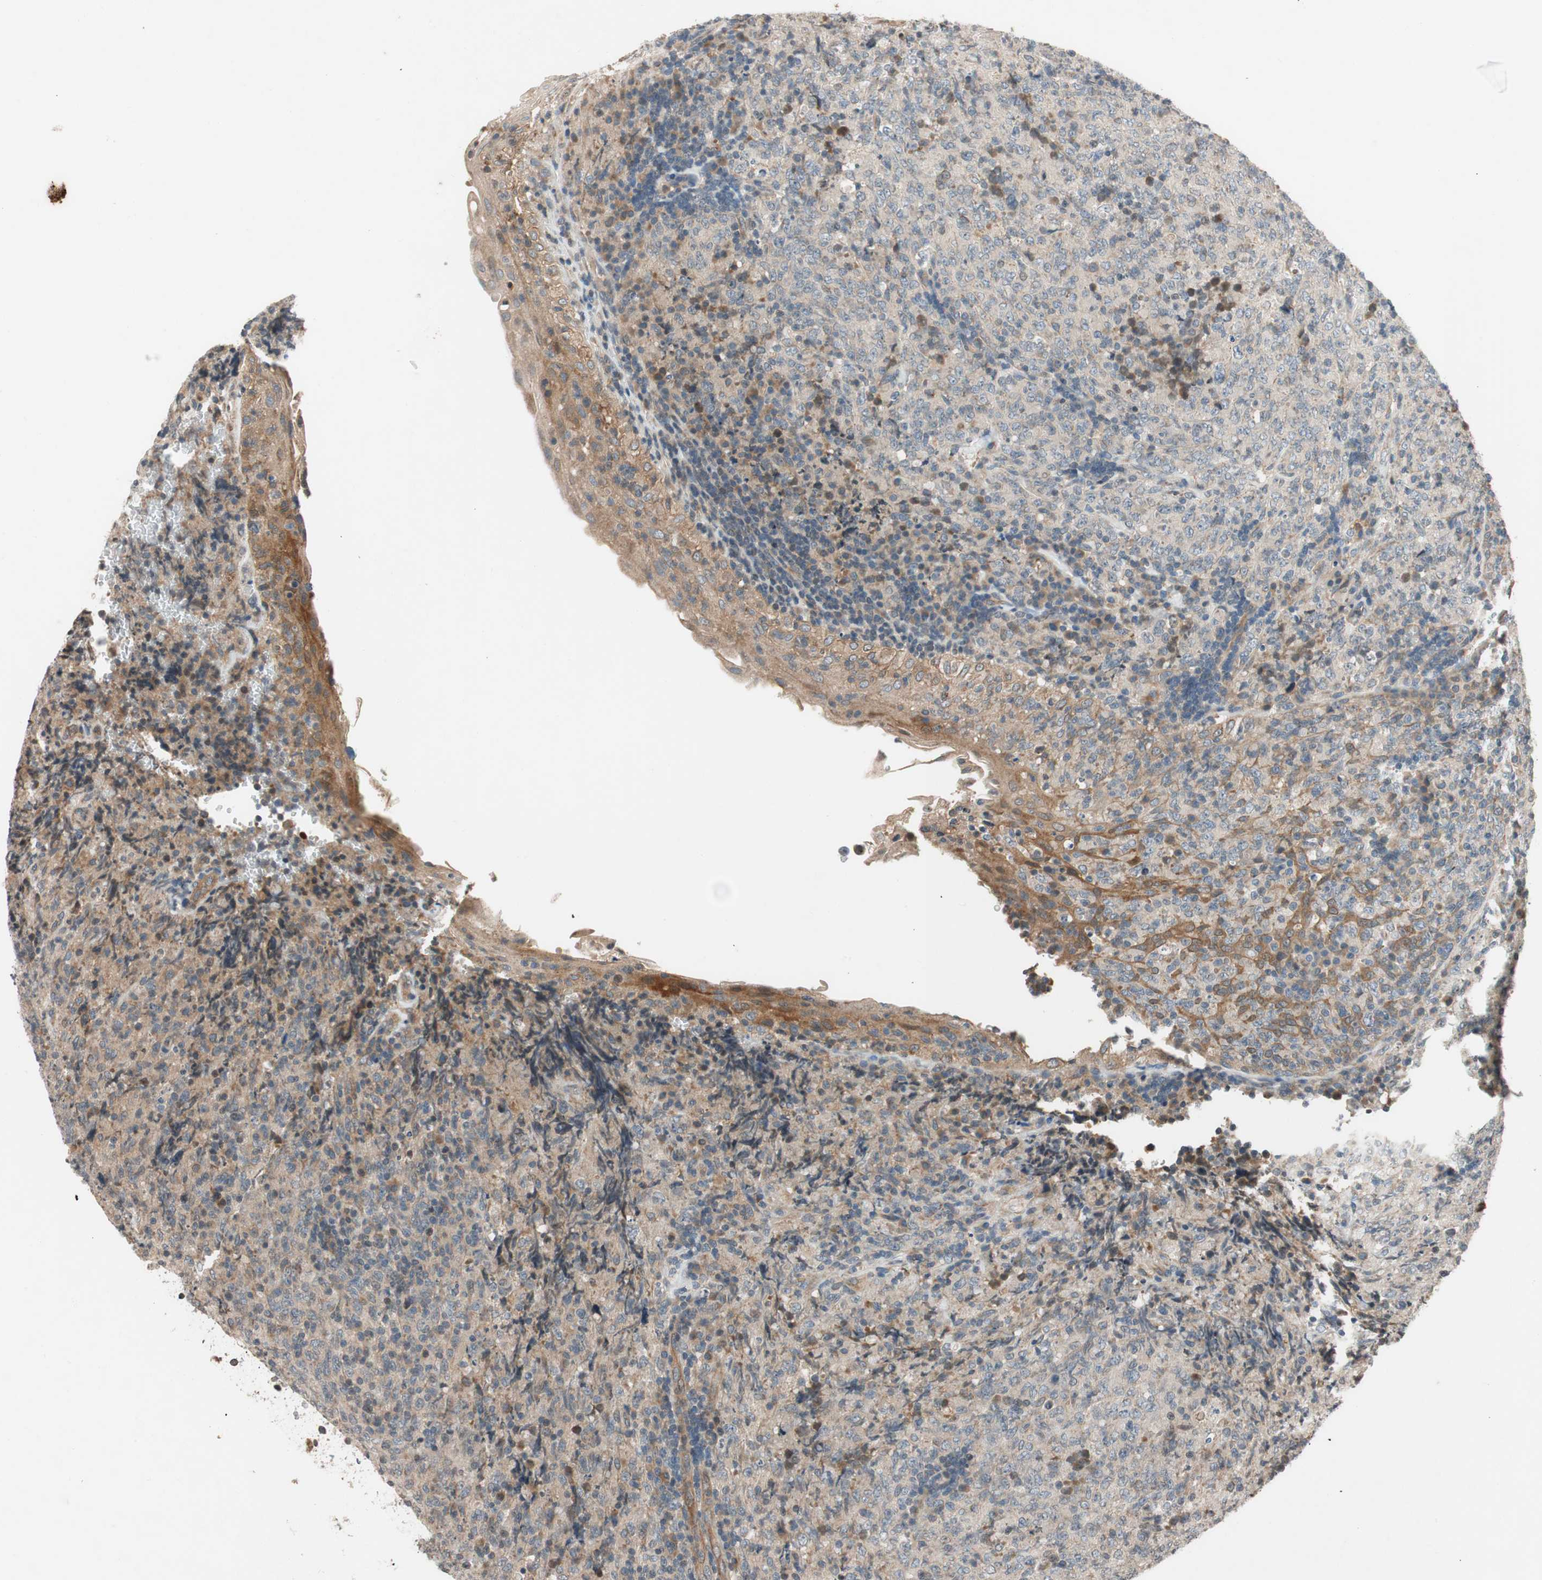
{"staining": {"intensity": "weak", "quantity": ">75%", "location": "cytoplasmic/membranous"}, "tissue": "lymphoma", "cell_type": "Tumor cells", "image_type": "cancer", "snomed": [{"axis": "morphology", "description": "Malignant lymphoma, non-Hodgkin's type, High grade"}, {"axis": "topography", "description": "Tonsil"}], "caption": "High-grade malignant lymphoma, non-Hodgkin's type tissue reveals weak cytoplasmic/membranous expression in approximately >75% of tumor cells (DAB = brown stain, brightfield microscopy at high magnification).", "gene": "GCLM", "patient": {"sex": "female", "age": 36}}